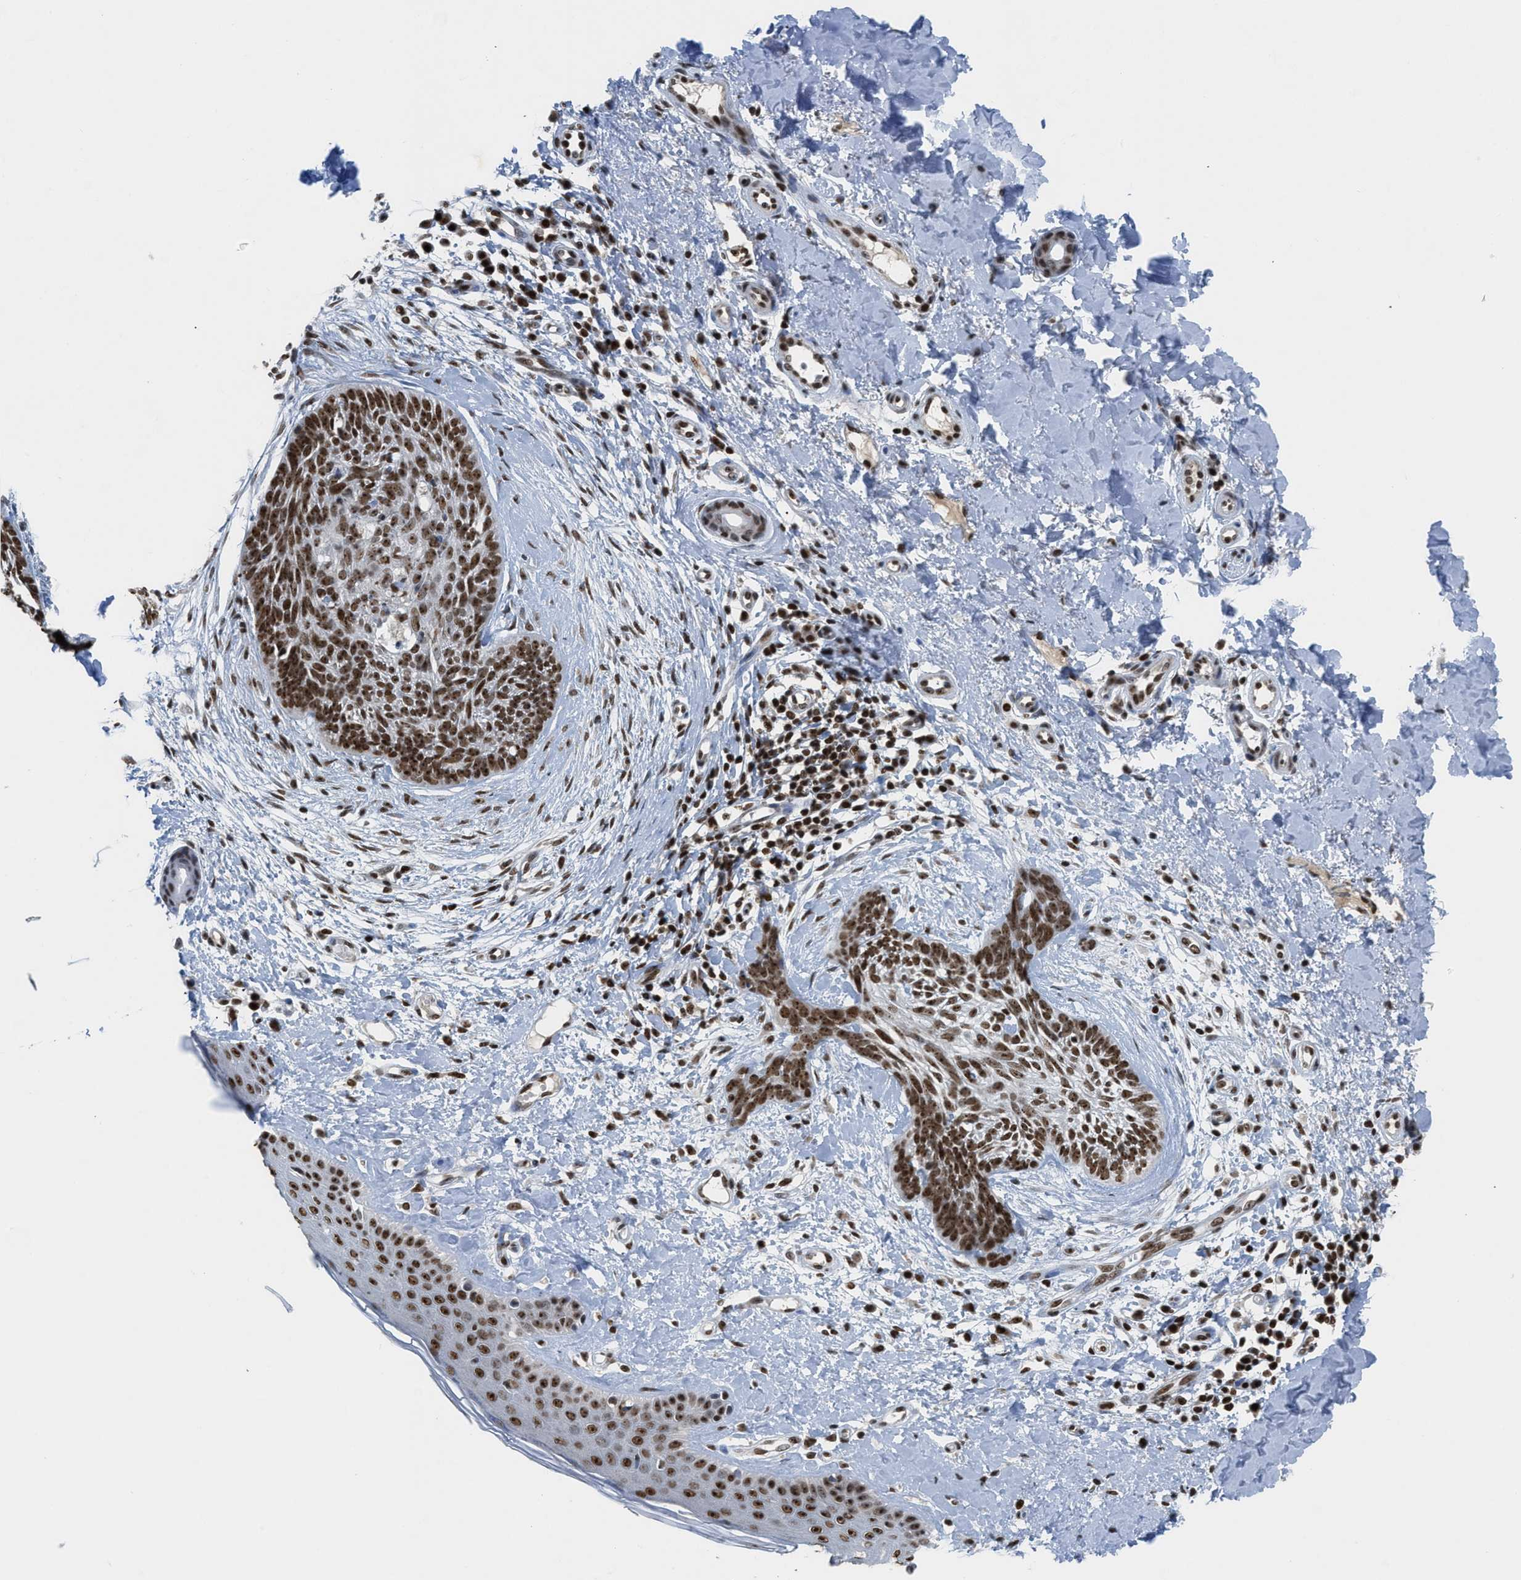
{"staining": {"intensity": "strong", "quantity": ">75%", "location": "nuclear"}, "tissue": "skin cancer", "cell_type": "Tumor cells", "image_type": "cancer", "snomed": [{"axis": "morphology", "description": "Normal tissue, NOS"}, {"axis": "morphology", "description": "Basal cell carcinoma"}, {"axis": "topography", "description": "Skin"}], "caption": "A brown stain labels strong nuclear staining of a protein in skin cancer (basal cell carcinoma) tumor cells.", "gene": "RAD51B", "patient": {"sex": "male", "age": 71}}